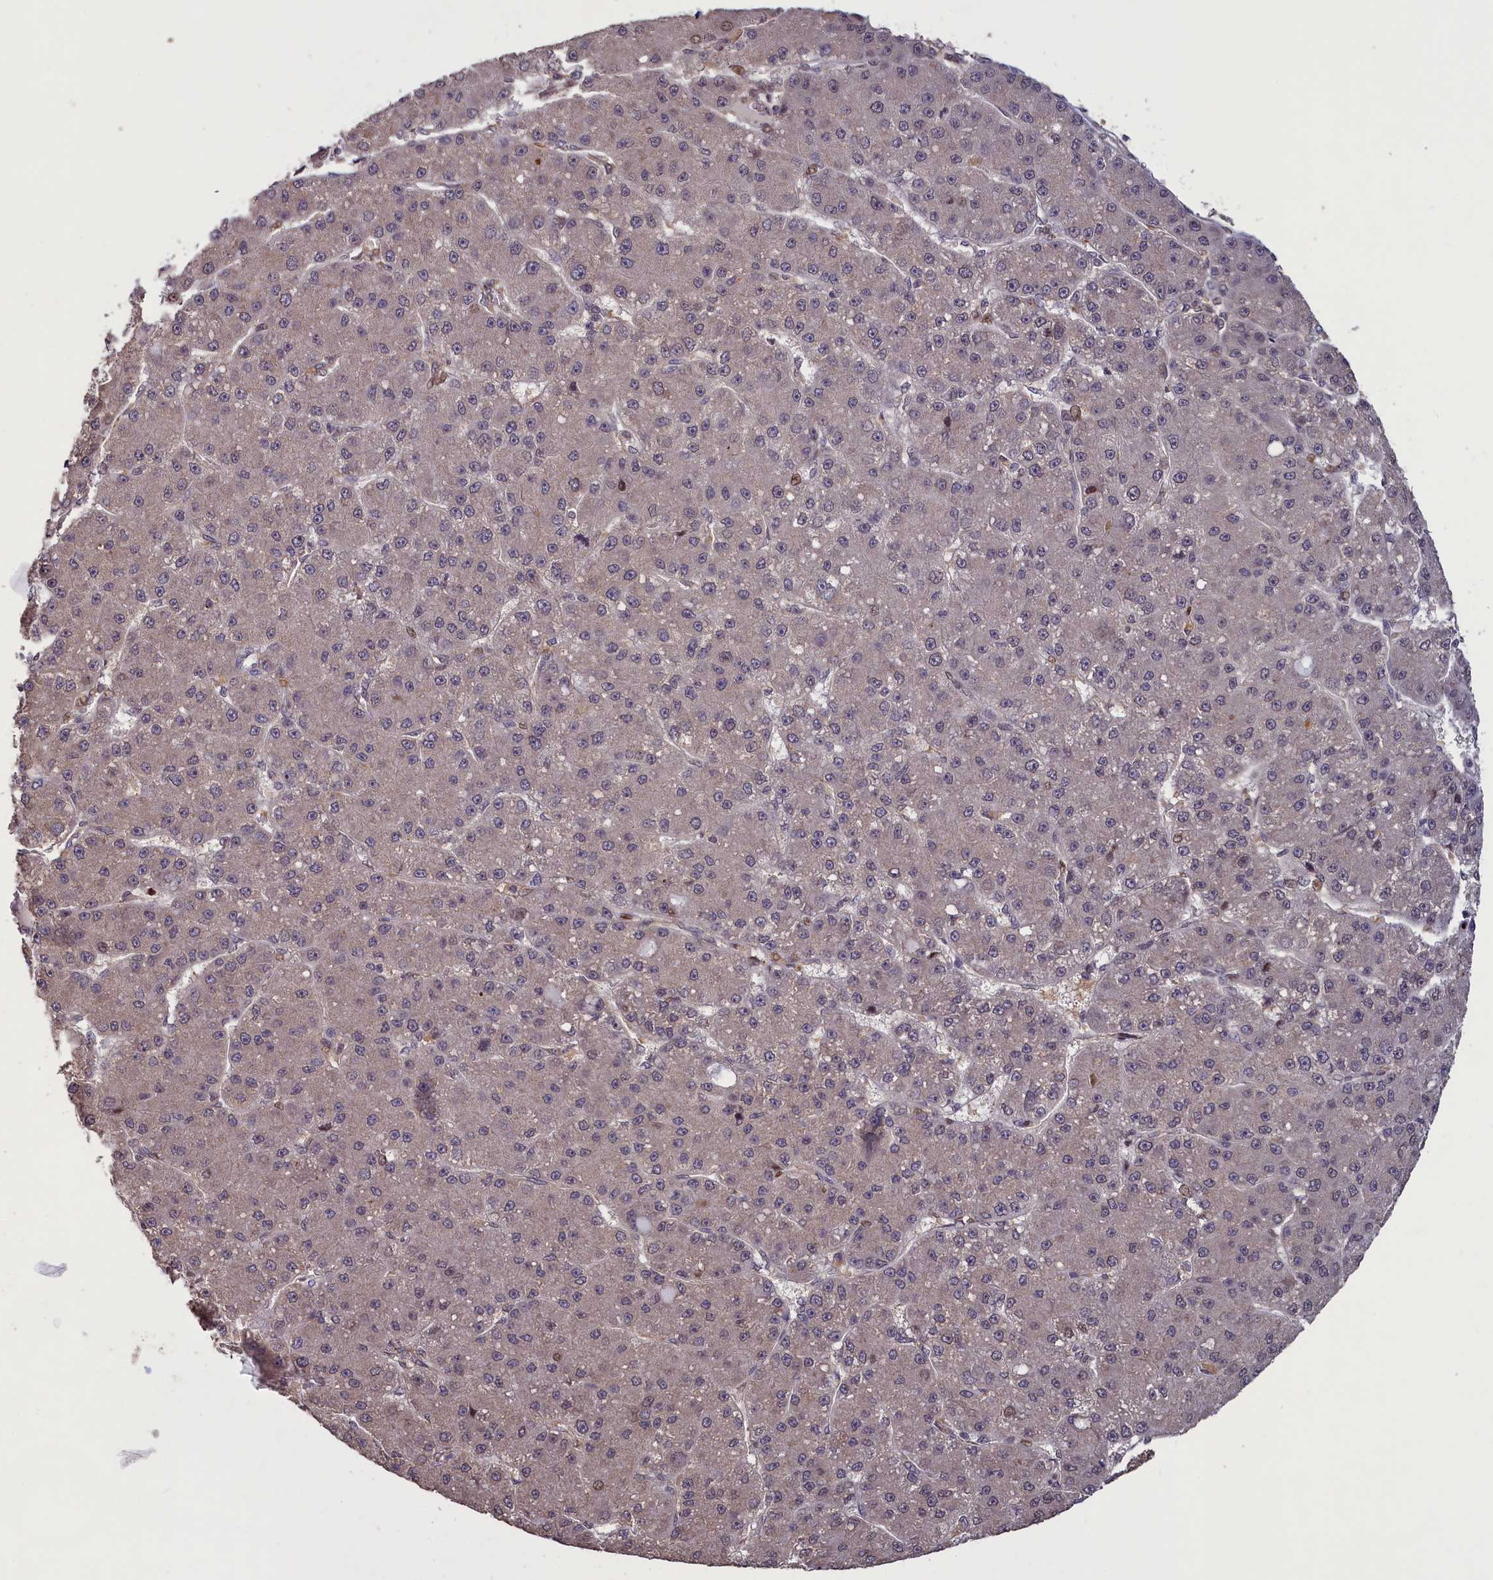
{"staining": {"intensity": "negative", "quantity": "none", "location": "none"}, "tissue": "liver cancer", "cell_type": "Tumor cells", "image_type": "cancer", "snomed": [{"axis": "morphology", "description": "Carcinoma, Hepatocellular, NOS"}, {"axis": "topography", "description": "Liver"}], "caption": "Liver cancer stained for a protein using immunohistochemistry (IHC) reveals no staining tumor cells.", "gene": "NUBP1", "patient": {"sex": "male", "age": 67}}